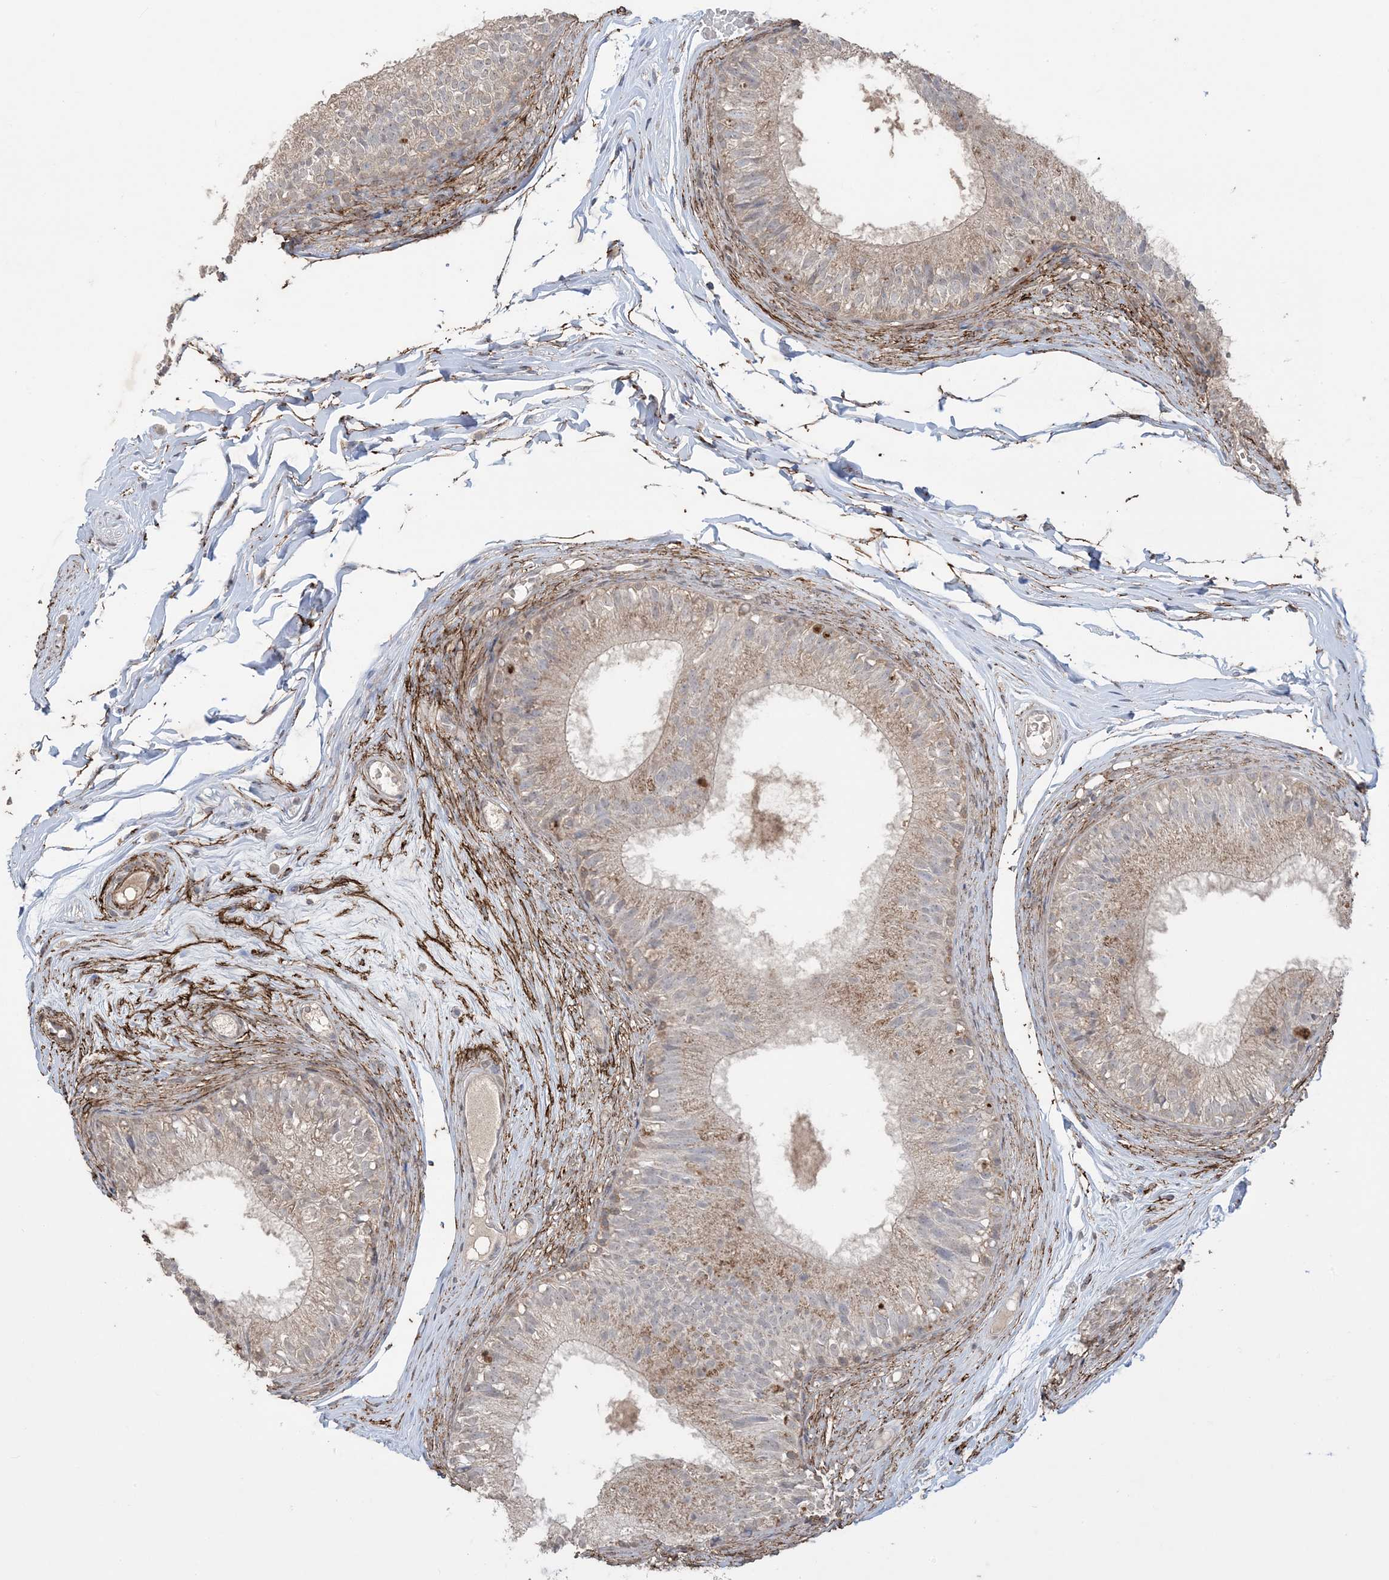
{"staining": {"intensity": "weak", "quantity": "25%-75%", "location": "cytoplasmic/membranous"}, "tissue": "epididymis", "cell_type": "Glandular cells", "image_type": "normal", "snomed": [{"axis": "morphology", "description": "Normal tissue, NOS"}, {"axis": "morphology", "description": "Seminoma in situ"}, {"axis": "topography", "description": "Testis"}, {"axis": "topography", "description": "Epididymis"}], "caption": "A photomicrograph of human epididymis stained for a protein shows weak cytoplasmic/membranous brown staining in glandular cells. (IHC, brightfield microscopy, high magnification).", "gene": "XRN1", "patient": {"sex": "male", "age": 28}}